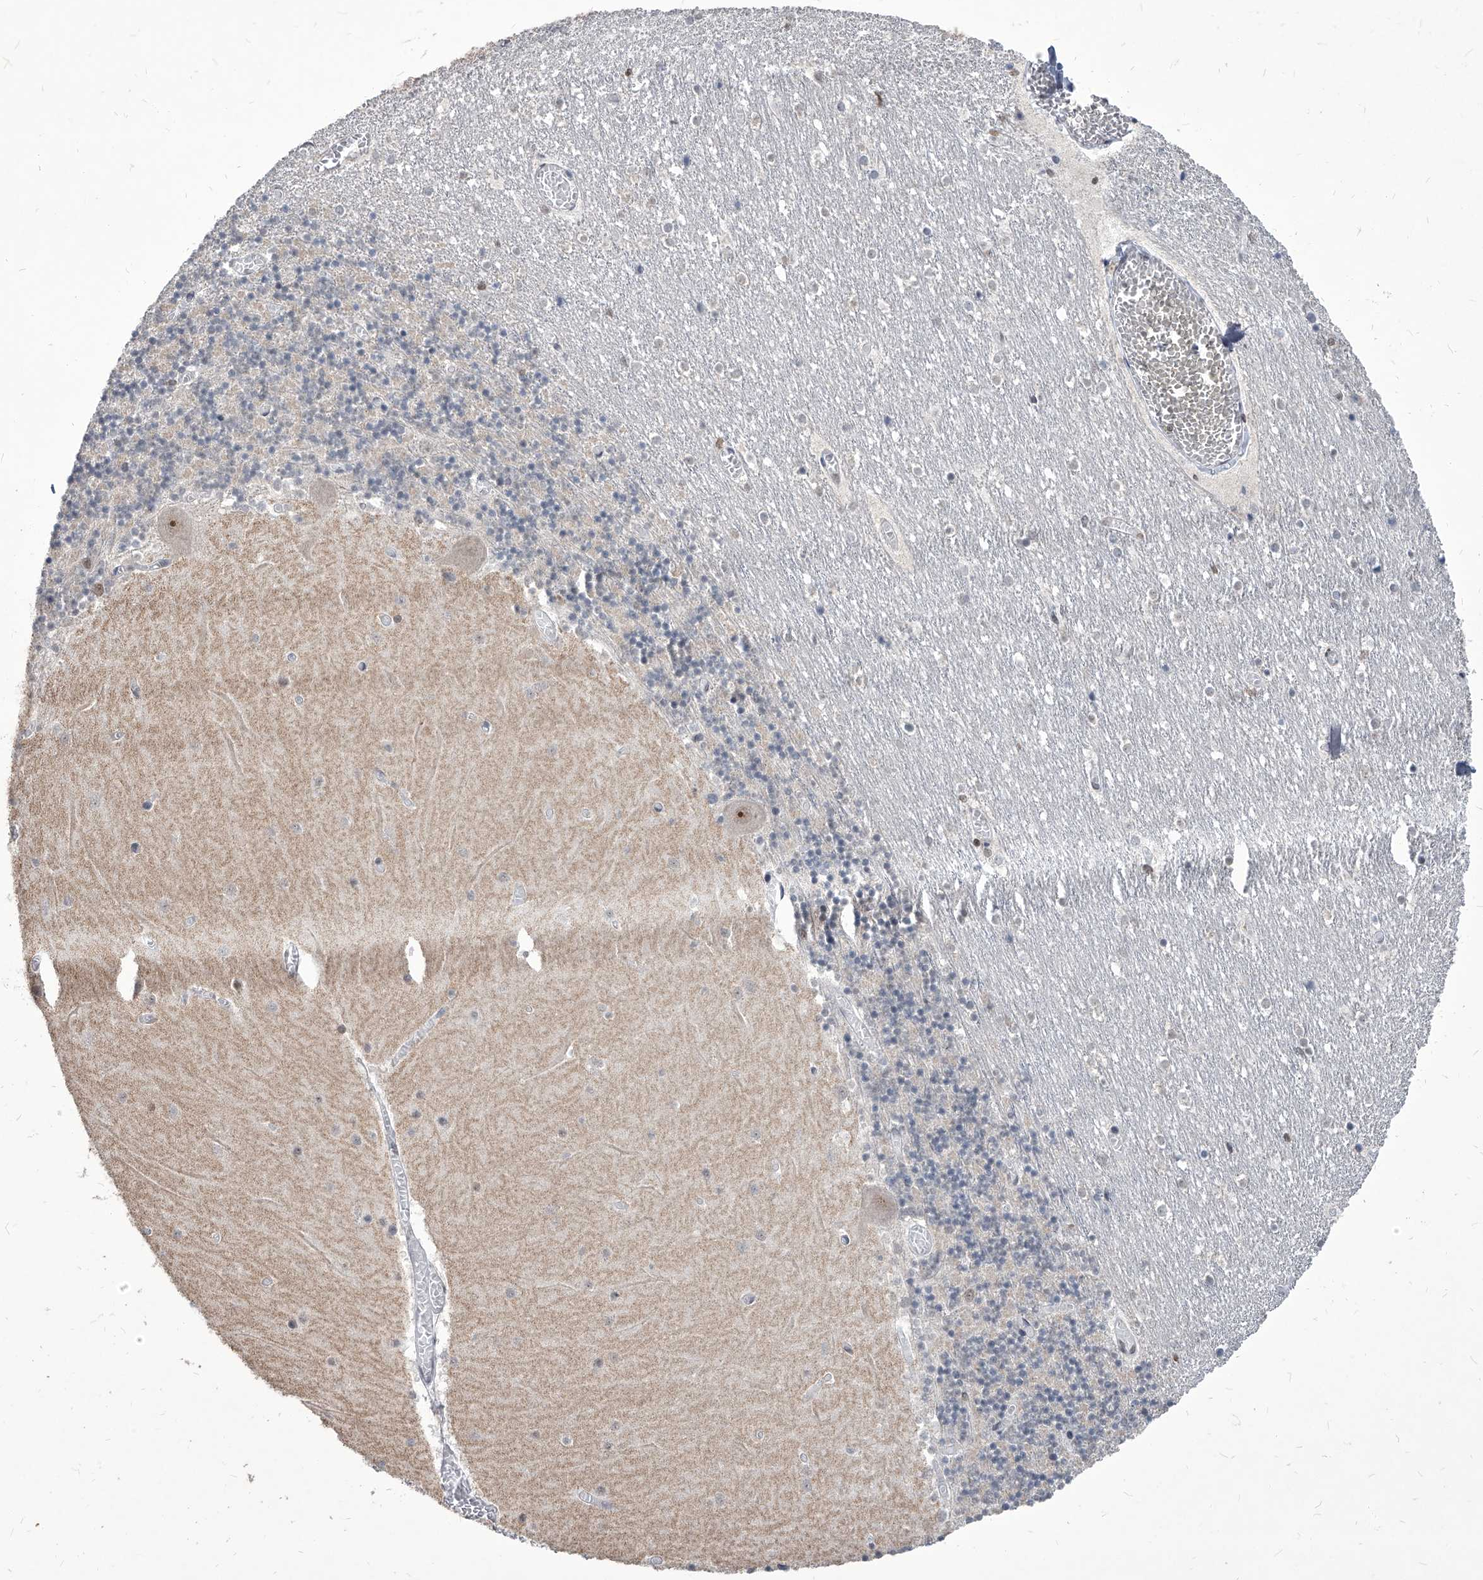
{"staining": {"intensity": "negative", "quantity": "none", "location": "none"}, "tissue": "cerebellum", "cell_type": "Cells in granular layer", "image_type": "normal", "snomed": [{"axis": "morphology", "description": "Normal tissue, NOS"}, {"axis": "topography", "description": "Cerebellum"}], "caption": "Immunohistochemistry (IHC) of unremarkable human cerebellum exhibits no expression in cells in granular layer. The staining is performed using DAB (3,3'-diaminobenzidine) brown chromogen with nuclei counter-stained in using hematoxylin.", "gene": "PPIL4", "patient": {"sex": "female", "age": 28}}